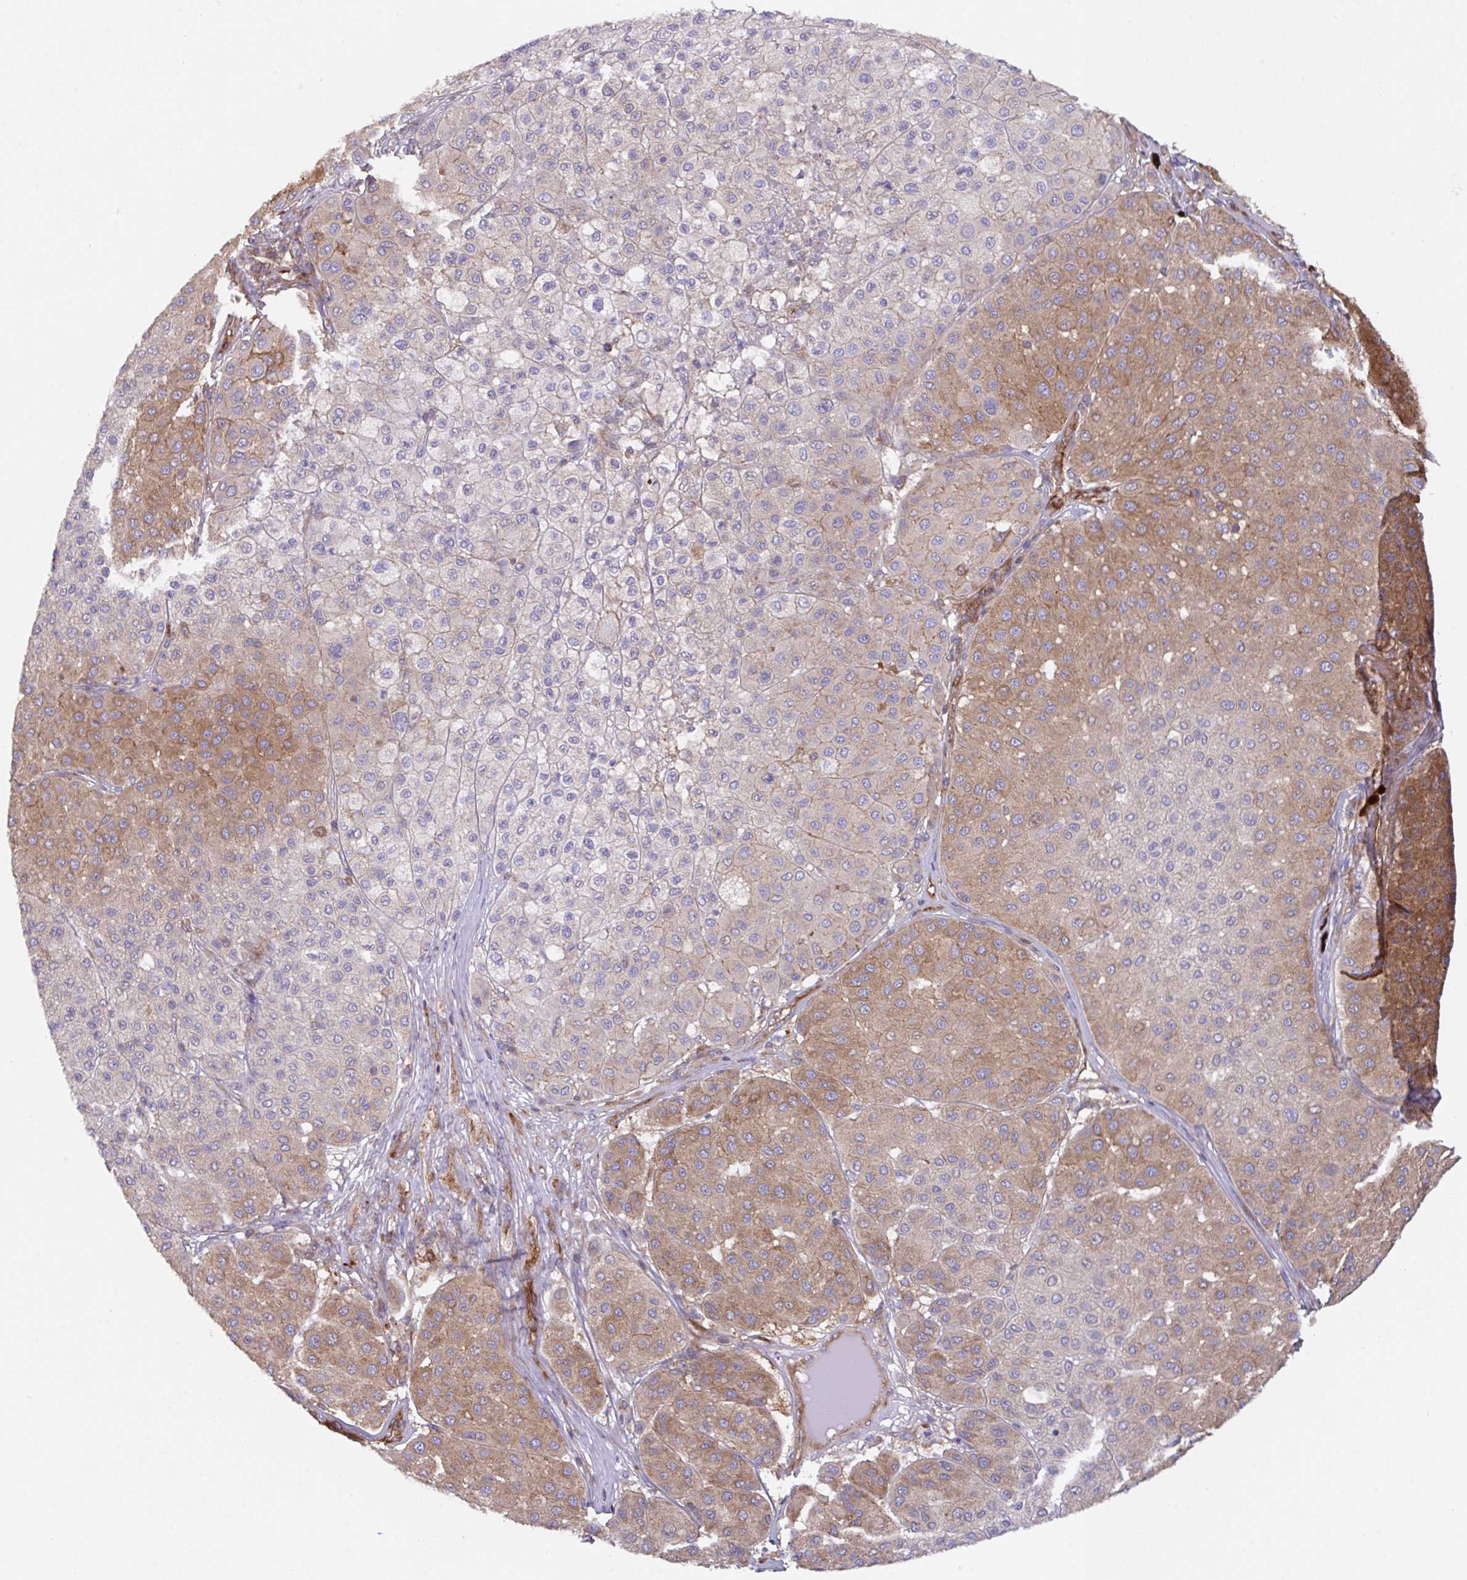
{"staining": {"intensity": "moderate", "quantity": "25%-75%", "location": "cytoplasmic/membranous"}, "tissue": "melanoma", "cell_type": "Tumor cells", "image_type": "cancer", "snomed": [{"axis": "morphology", "description": "Malignant melanoma, Metastatic site"}, {"axis": "topography", "description": "Smooth muscle"}], "caption": "Melanoma was stained to show a protein in brown. There is medium levels of moderate cytoplasmic/membranous staining in approximately 25%-75% of tumor cells. The staining was performed using DAB, with brown indicating positive protein expression. Nuclei are stained blue with hematoxylin.", "gene": "YARS2", "patient": {"sex": "male", "age": 41}}